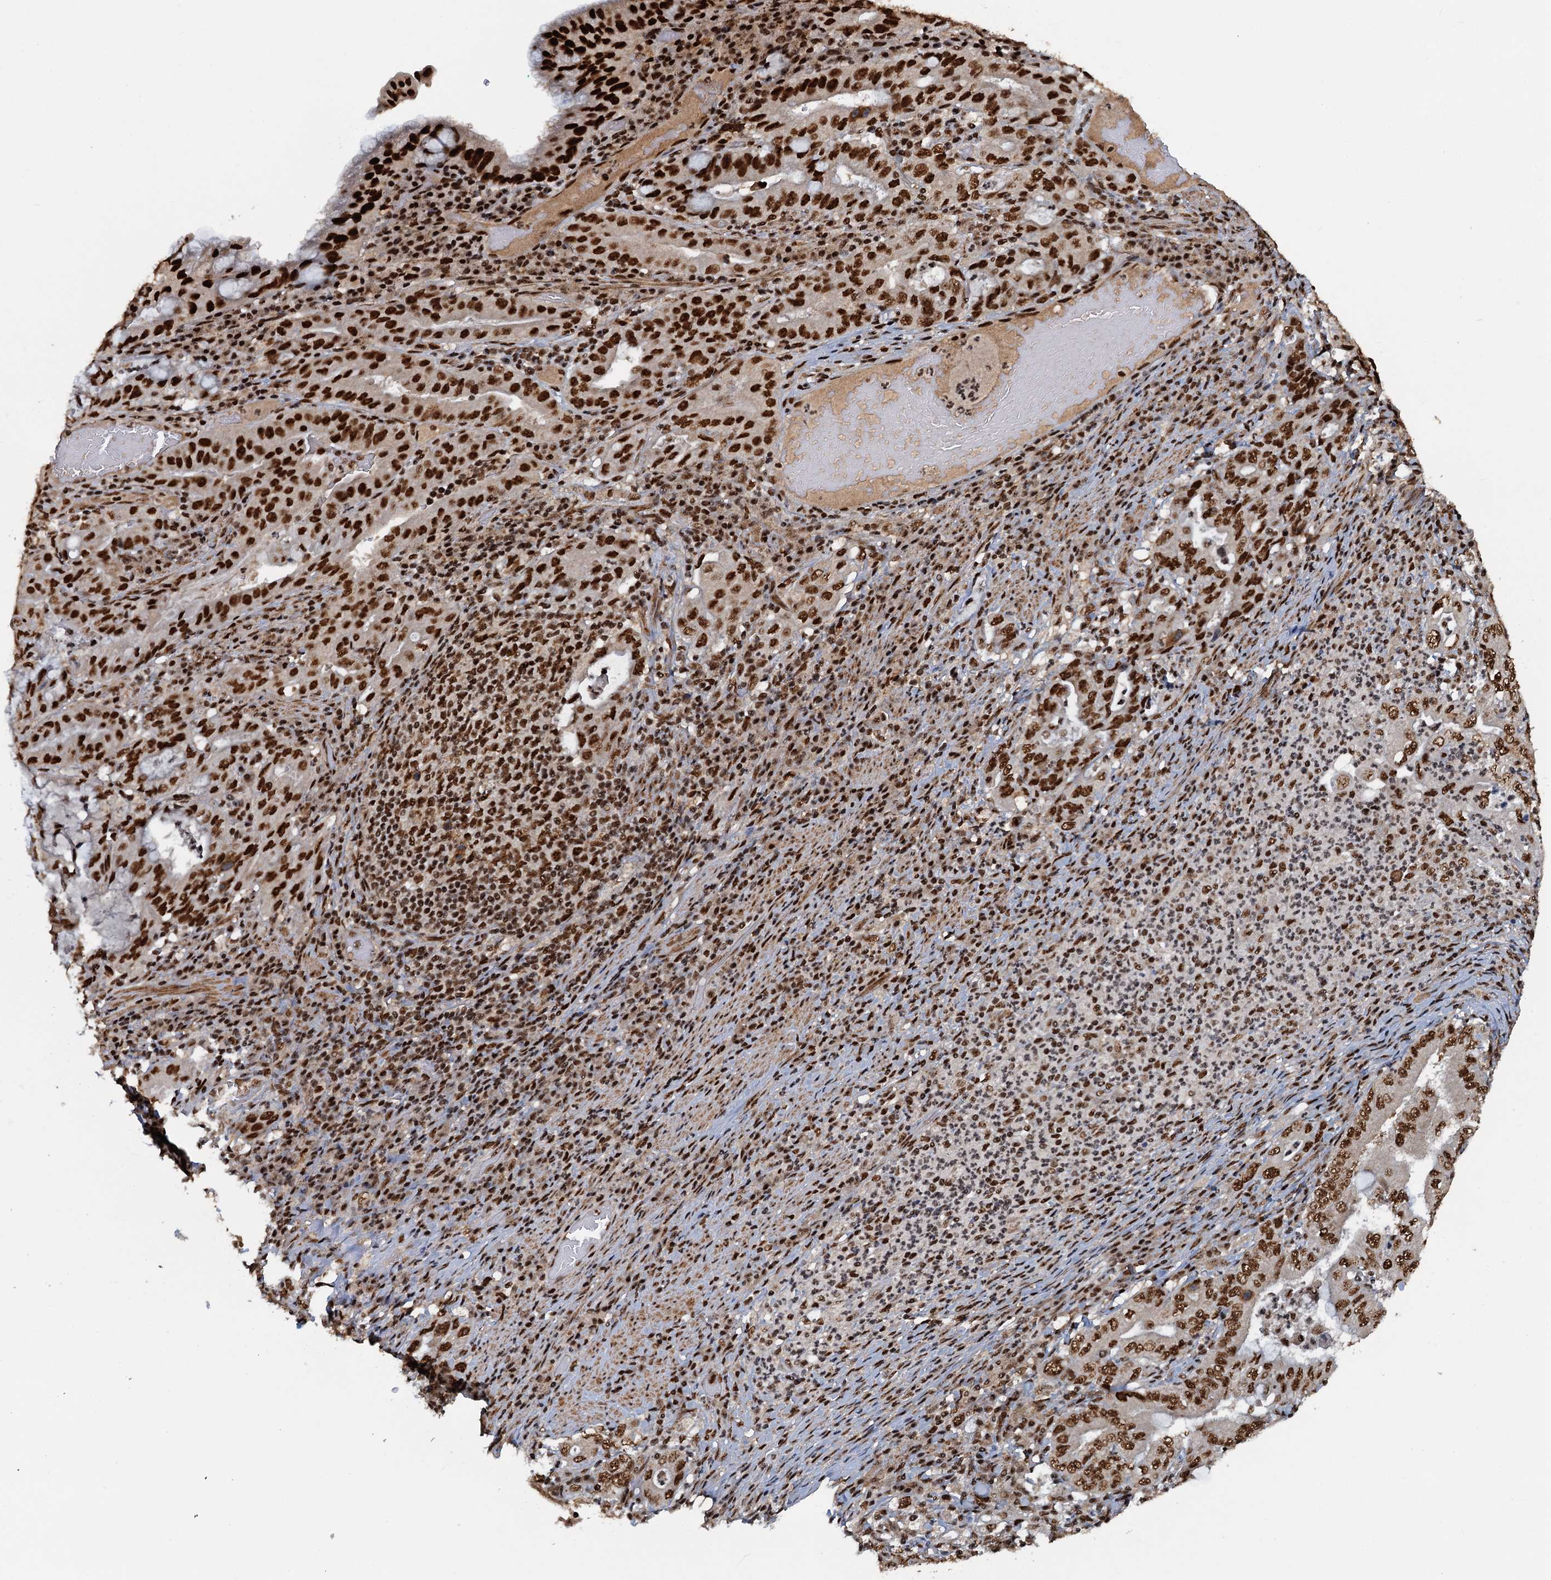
{"staining": {"intensity": "strong", "quantity": ">75%", "location": "nuclear"}, "tissue": "stomach cancer", "cell_type": "Tumor cells", "image_type": "cancer", "snomed": [{"axis": "morphology", "description": "Normal tissue, NOS"}, {"axis": "morphology", "description": "Adenocarcinoma, NOS"}, {"axis": "topography", "description": "Esophagus"}, {"axis": "topography", "description": "Stomach, upper"}, {"axis": "topography", "description": "Peripheral nerve tissue"}], "caption": "Stomach cancer was stained to show a protein in brown. There is high levels of strong nuclear expression in approximately >75% of tumor cells. (Stains: DAB (3,3'-diaminobenzidine) in brown, nuclei in blue, Microscopy: brightfield microscopy at high magnification).", "gene": "ZC3H18", "patient": {"sex": "male", "age": 62}}